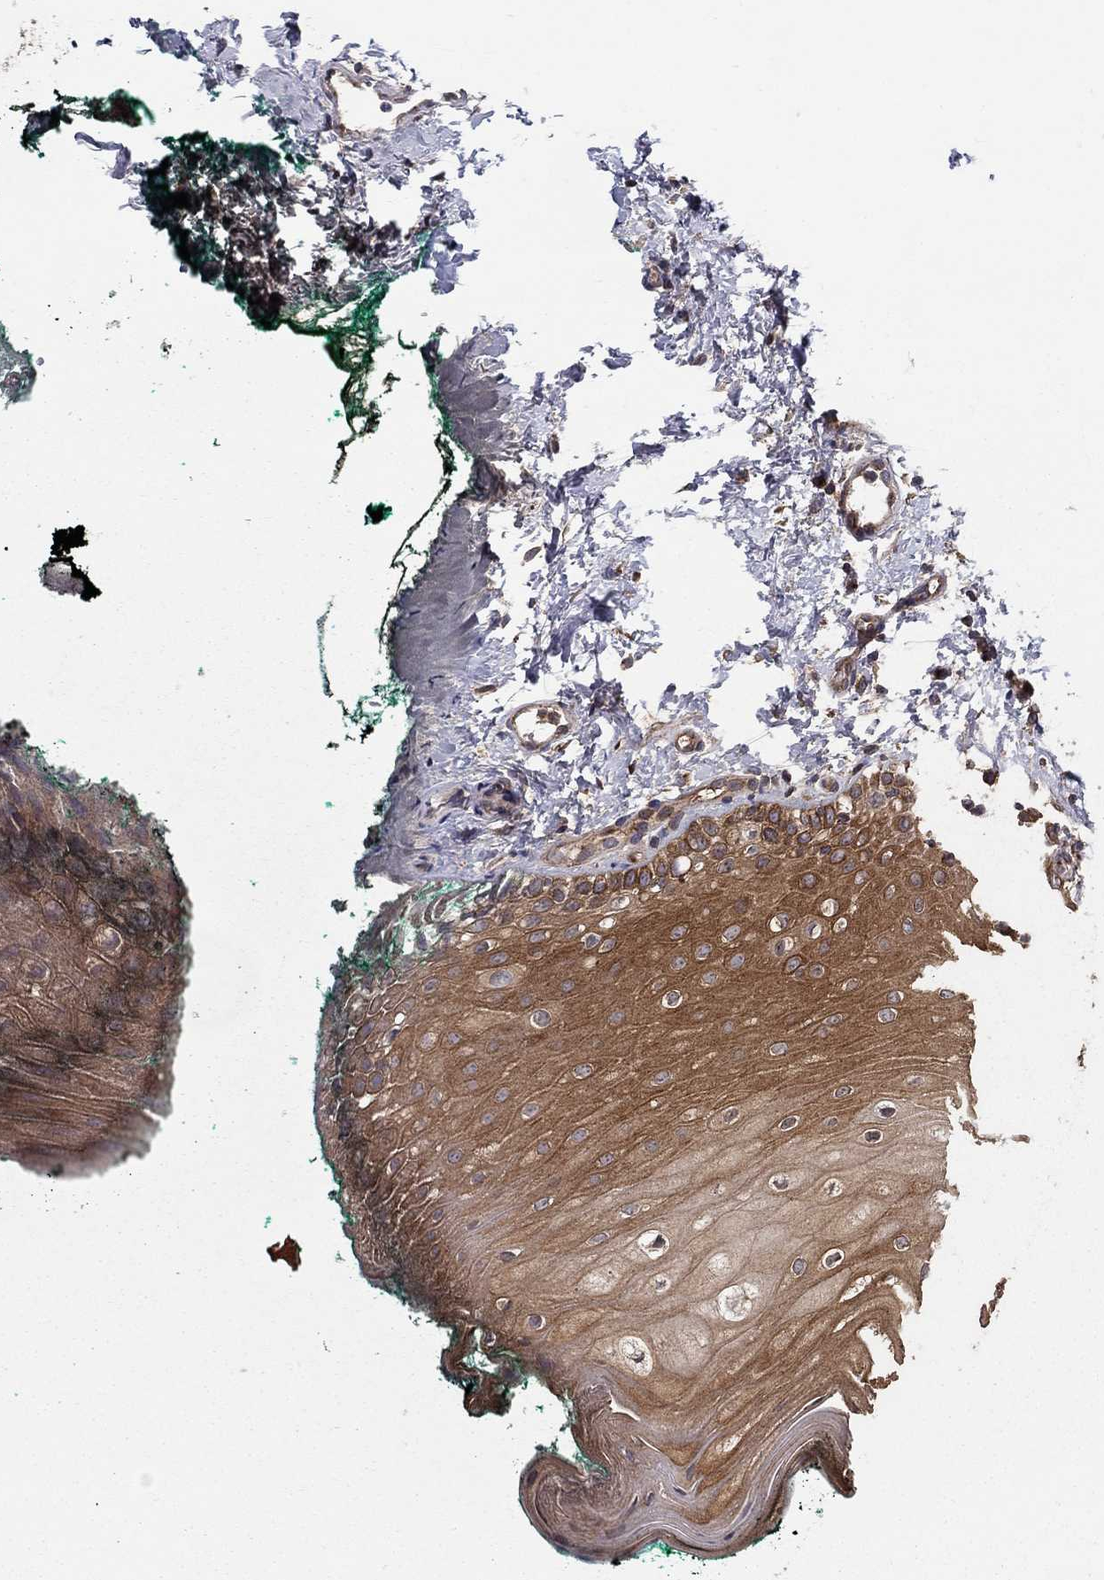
{"staining": {"intensity": "moderate", "quantity": ">75%", "location": "cytoplasmic/membranous"}, "tissue": "oral mucosa", "cell_type": "Squamous epithelial cells", "image_type": "normal", "snomed": [{"axis": "morphology", "description": "Normal tissue, NOS"}, {"axis": "topography", "description": "Oral tissue"}], "caption": "Brown immunohistochemical staining in benign human oral mucosa exhibits moderate cytoplasmic/membranous staining in about >75% of squamous epithelial cells.", "gene": "BMERB1", "patient": {"sex": "female", "age": 83}}